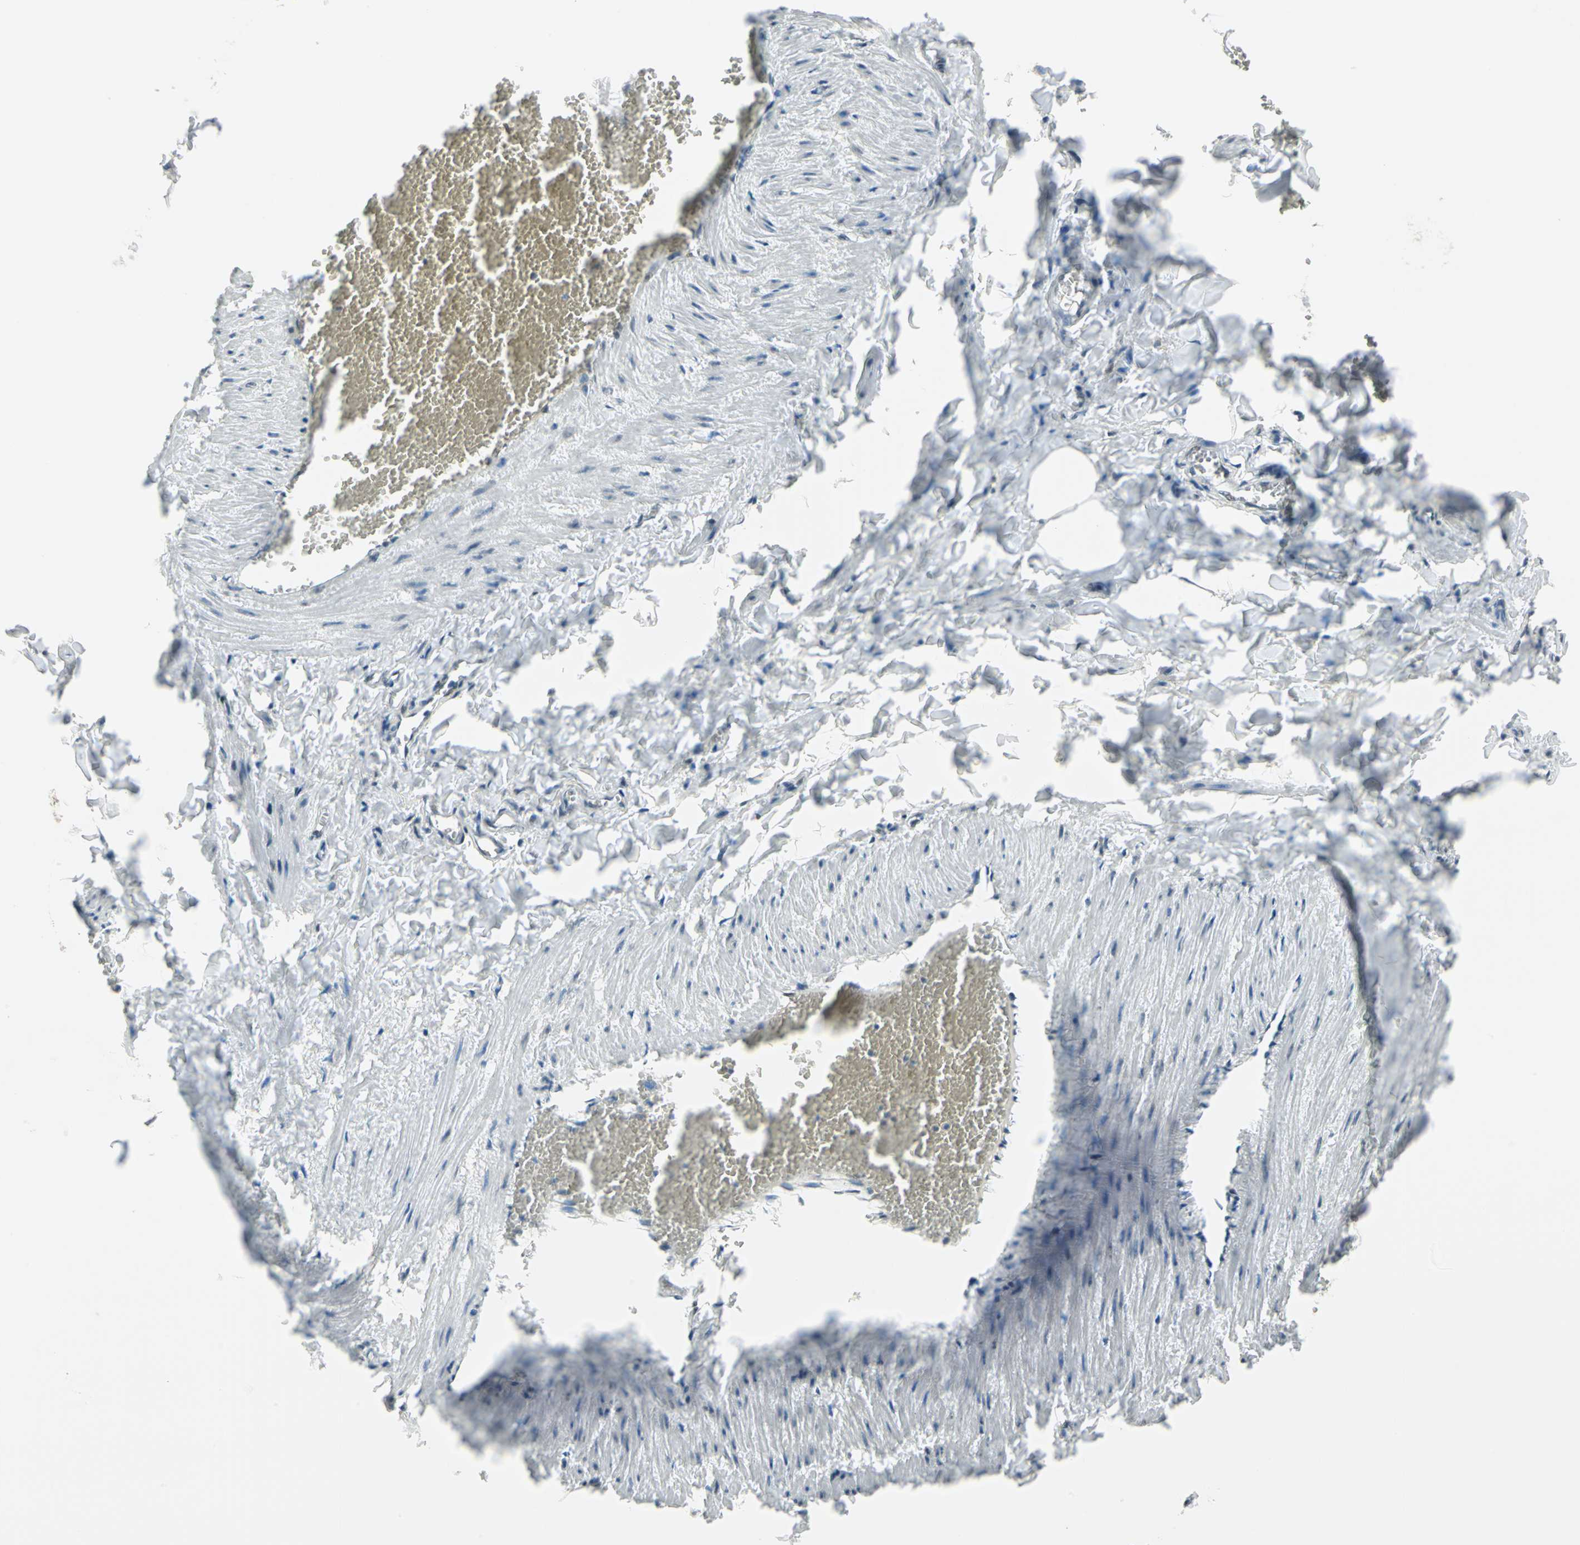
{"staining": {"intensity": "moderate", "quantity": "<25%", "location": "nuclear"}, "tissue": "adipose tissue", "cell_type": "Adipocytes", "image_type": "normal", "snomed": [{"axis": "morphology", "description": "Normal tissue, NOS"}, {"axis": "topography", "description": "Vascular tissue"}], "caption": "IHC image of unremarkable human adipose tissue stained for a protein (brown), which demonstrates low levels of moderate nuclear staining in about <25% of adipocytes.", "gene": "MTMR10", "patient": {"sex": "male", "age": 41}}